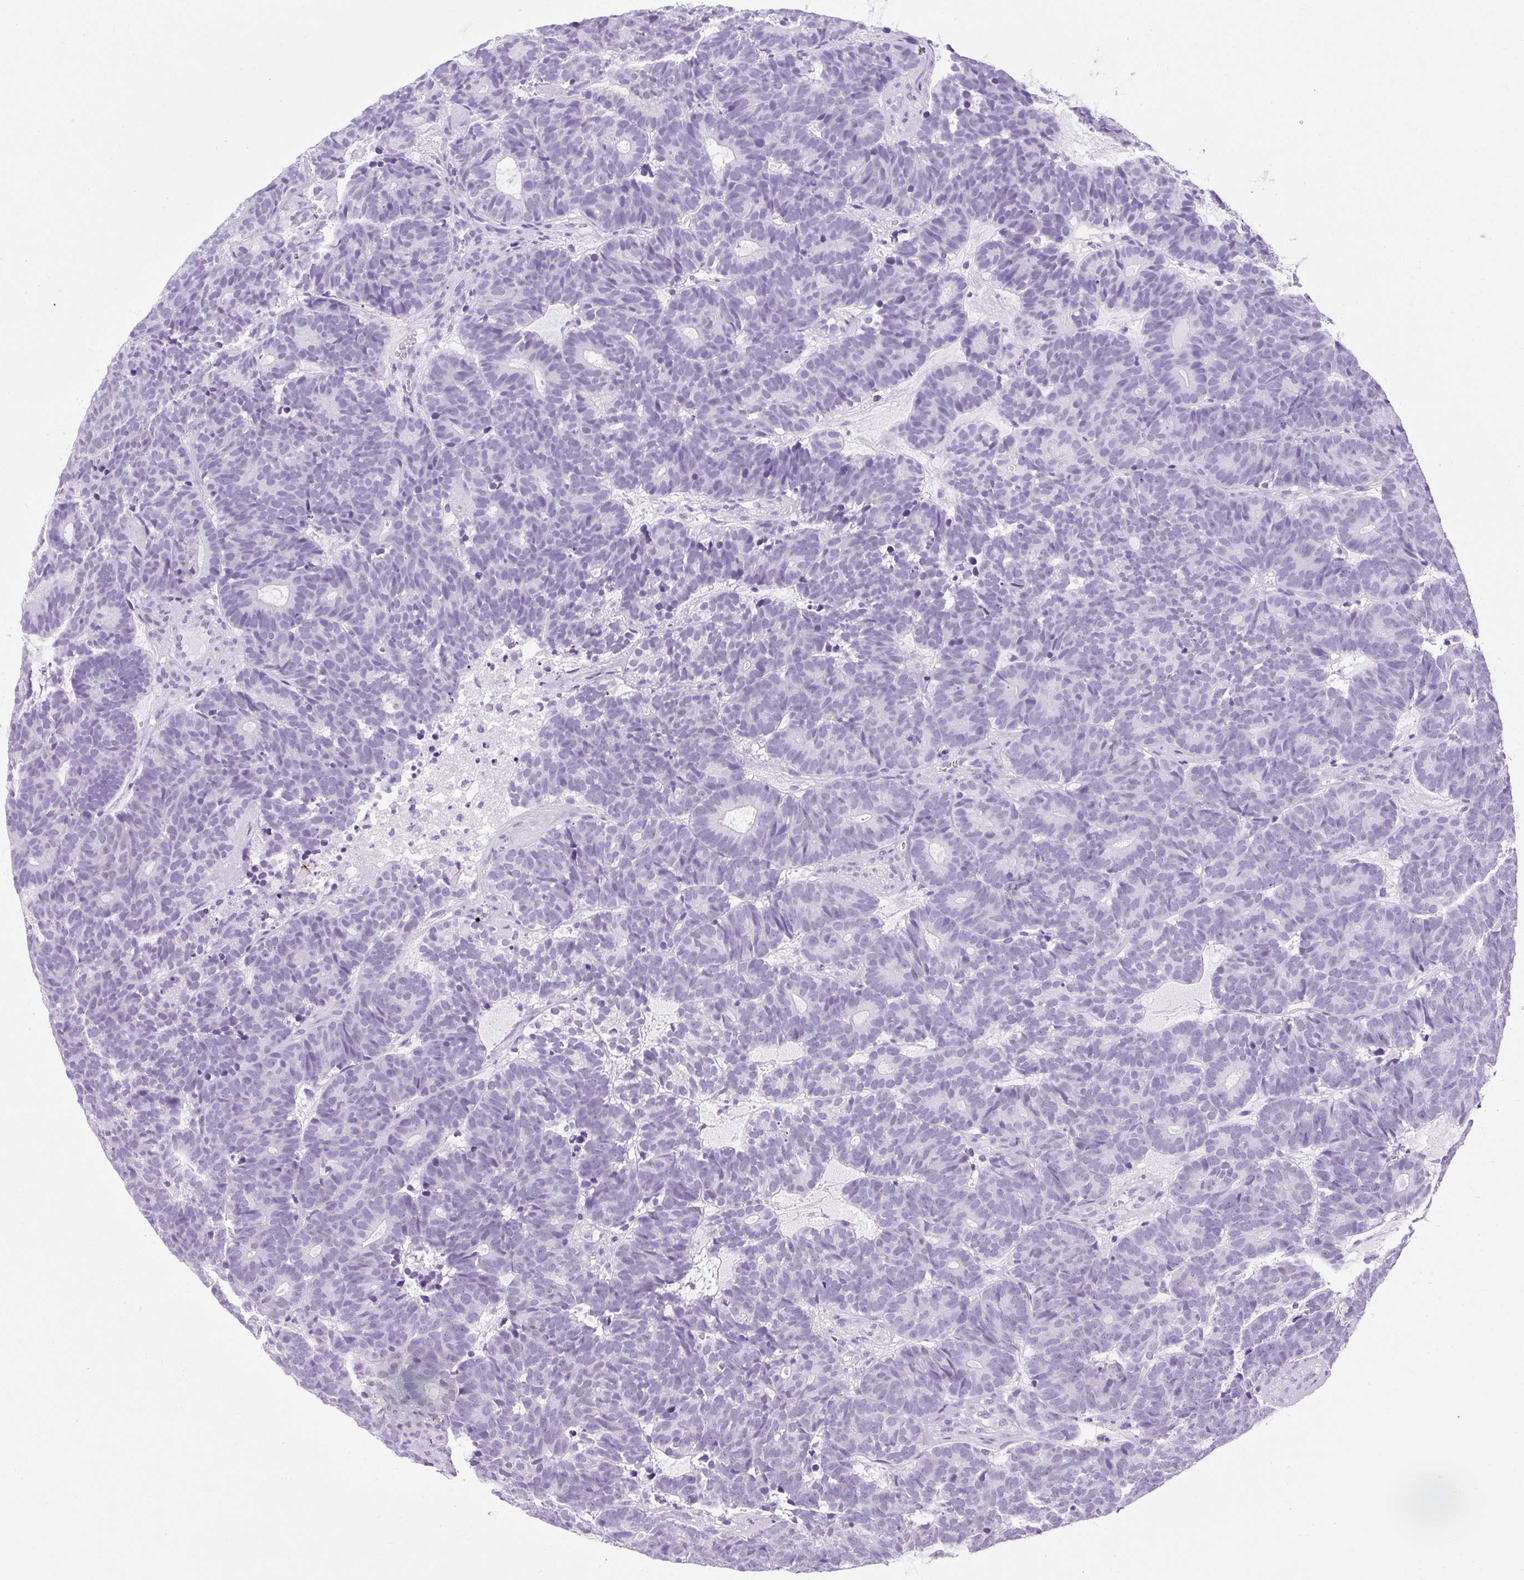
{"staining": {"intensity": "negative", "quantity": "none", "location": "none"}, "tissue": "head and neck cancer", "cell_type": "Tumor cells", "image_type": "cancer", "snomed": [{"axis": "morphology", "description": "Adenocarcinoma, NOS"}, {"axis": "topography", "description": "Head-Neck"}], "caption": "High magnification brightfield microscopy of head and neck cancer stained with DAB (brown) and counterstained with hematoxylin (blue): tumor cells show no significant staining. Brightfield microscopy of immunohistochemistry stained with DAB (brown) and hematoxylin (blue), captured at high magnification.", "gene": "B3GNT4", "patient": {"sex": "female", "age": 81}}